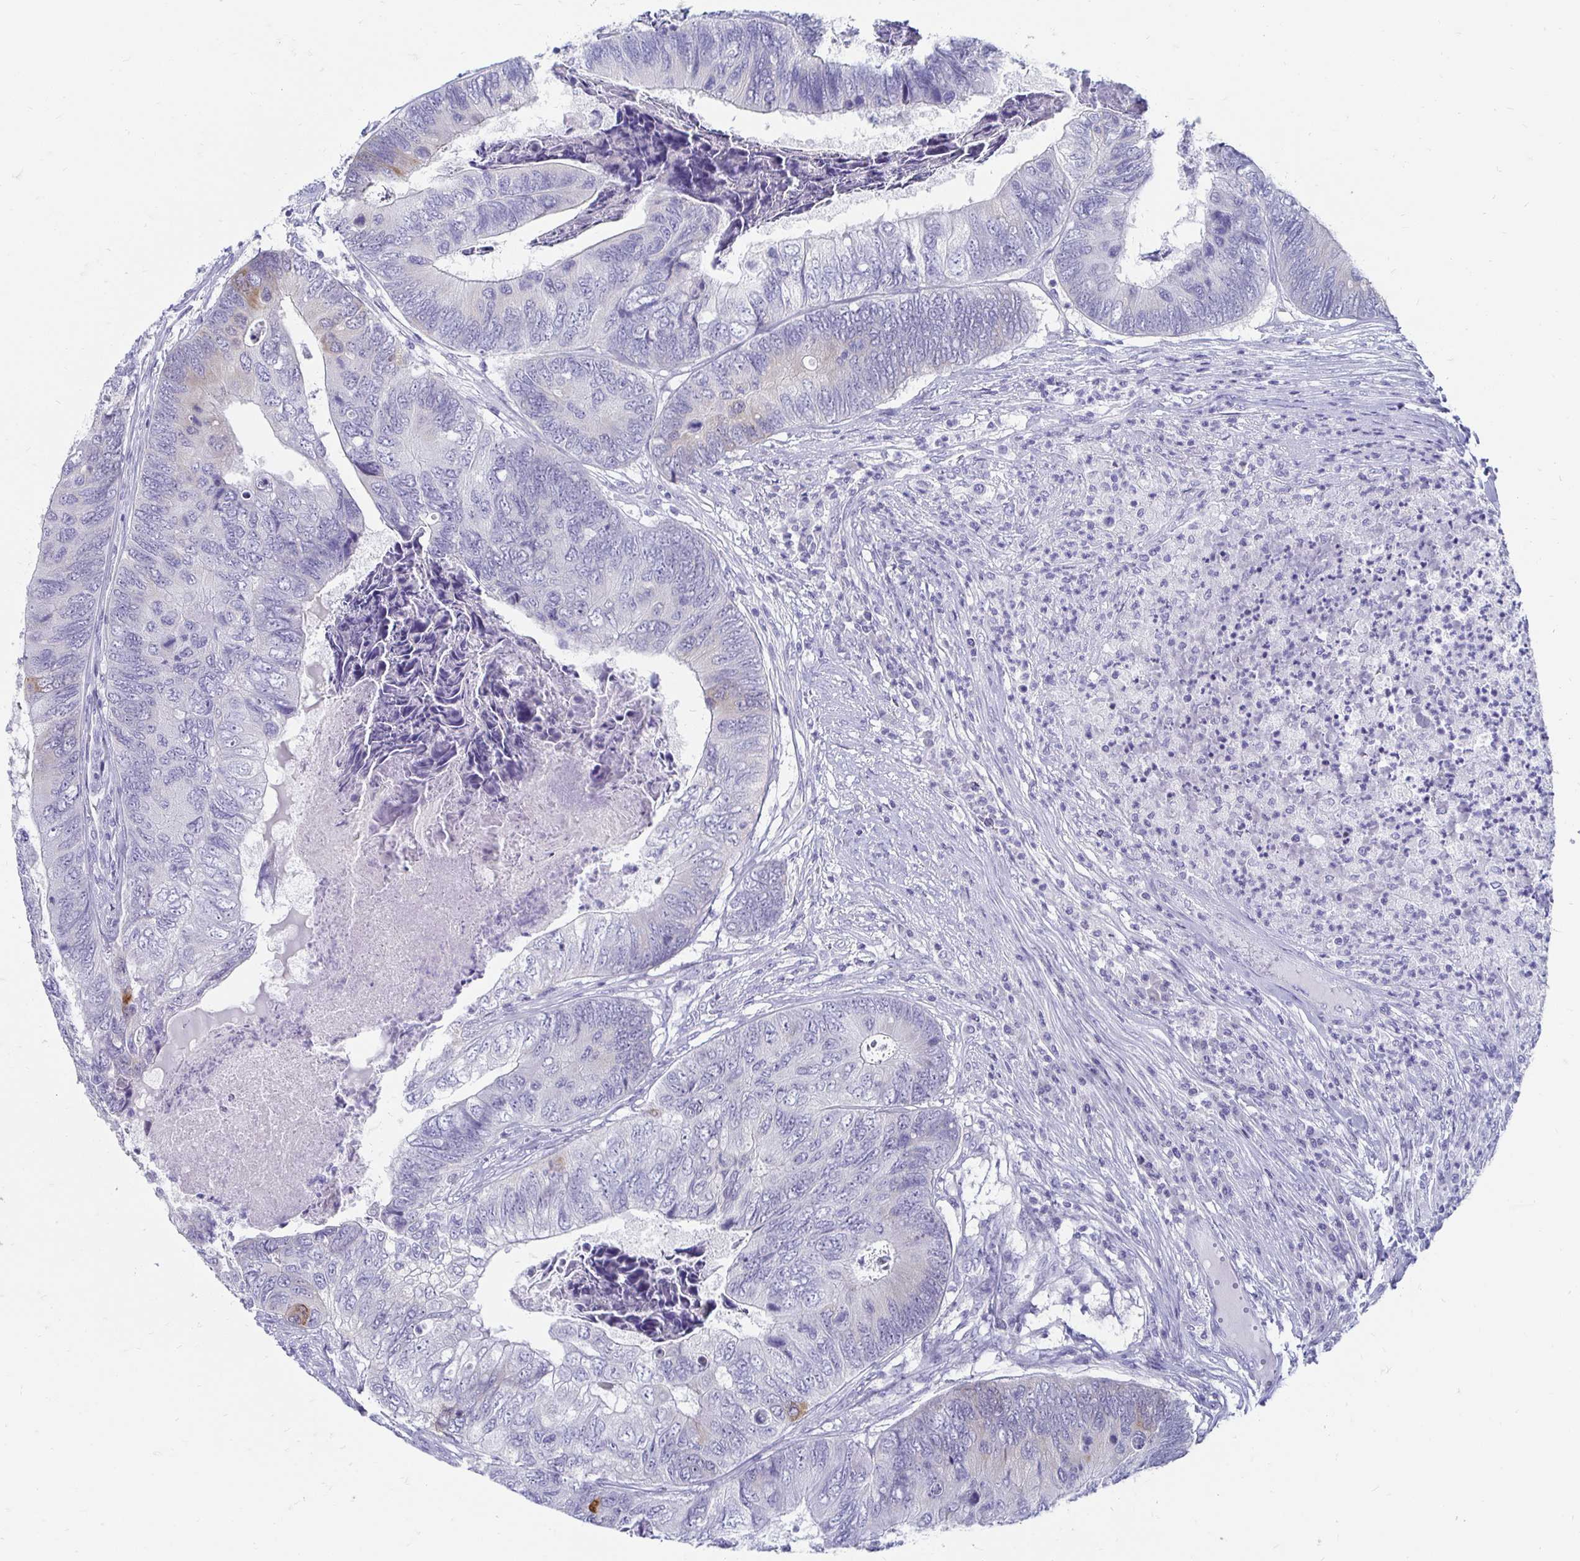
{"staining": {"intensity": "negative", "quantity": "none", "location": "none"}, "tissue": "colorectal cancer", "cell_type": "Tumor cells", "image_type": "cancer", "snomed": [{"axis": "morphology", "description": "Adenocarcinoma, NOS"}, {"axis": "topography", "description": "Colon"}], "caption": "High power microscopy micrograph of an IHC photomicrograph of colorectal cancer (adenocarcinoma), revealing no significant positivity in tumor cells. (Brightfield microscopy of DAB (3,3'-diaminobenzidine) IHC at high magnification).", "gene": "PEG10", "patient": {"sex": "female", "age": 67}}